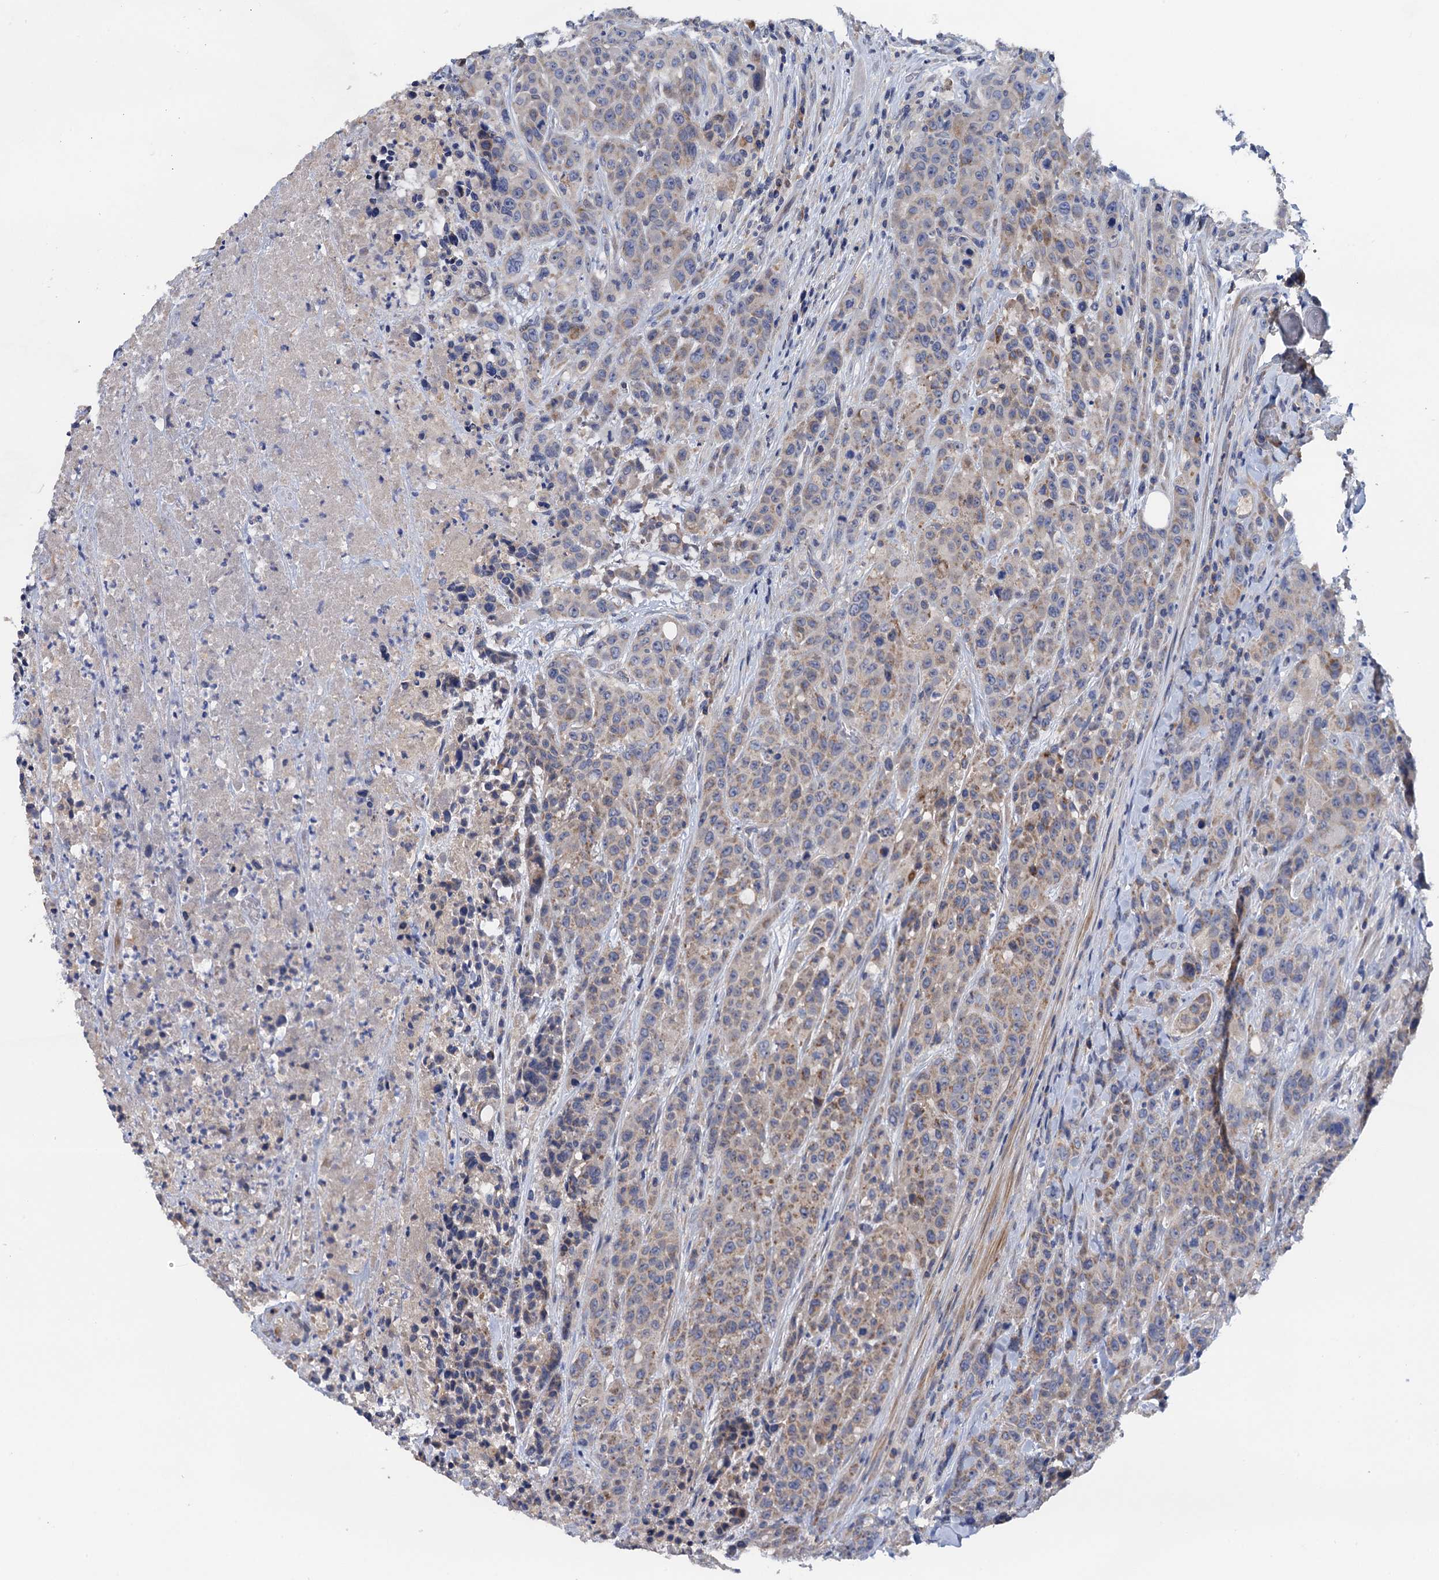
{"staining": {"intensity": "weak", "quantity": "25%-75%", "location": "cytoplasmic/membranous"}, "tissue": "colorectal cancer", "cell_type": "Tumor cells", "image_type": "cancer", "snomed": [{"axis": "morphology", "description": "Adenocarcinoma, NOS"}, {"axis": "topography", "description": "Colon"}], "caption": "Colorectal adenocarcinoma stained with a protein marker shows weak staining in tumor cells.", "gene": "MRPL48", "patient": {"sex": "male", "age": 62}}